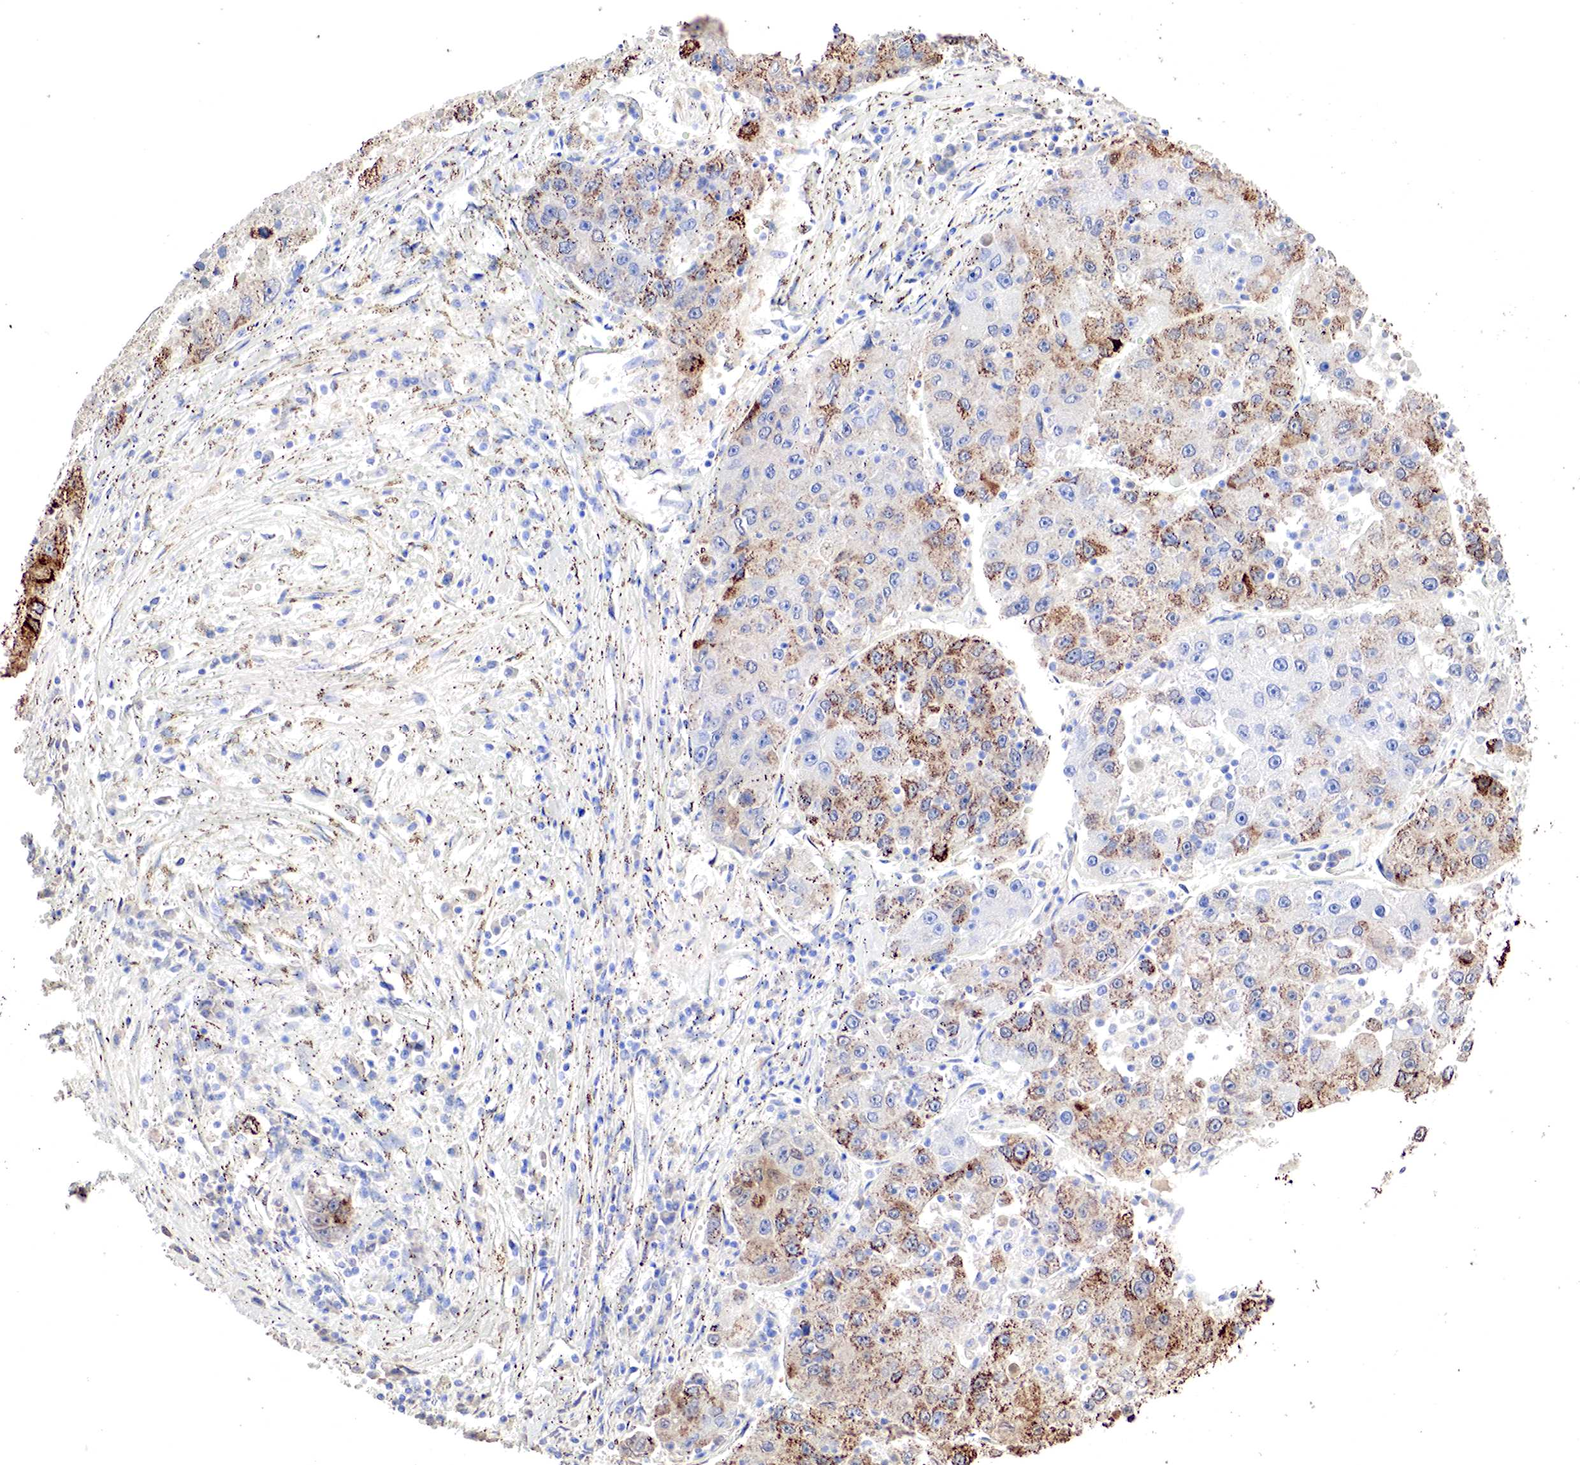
{"staining": {"intensity": "strong", "quantity": "25%-75%", "location": "cytoplasmic/membranous"}, "tissue": "liver cancer", "cell_type": "Tumor cells", "image_type": "cancer", "snomed": [{"axis": "morphology", "description": "Carcinoma, Hepatocellular, NOS"}, {"axis": "topography", "description": "Liver"}], "caption": "Strong cytoplasmic/membranous expression for a protein is seen in about 25%-75% of tumor cells of hepatocellular carcinoma (liver) using immunohistochemistry.", "gene": "OTC", "patient": {"sex": "male", "age": 49}}